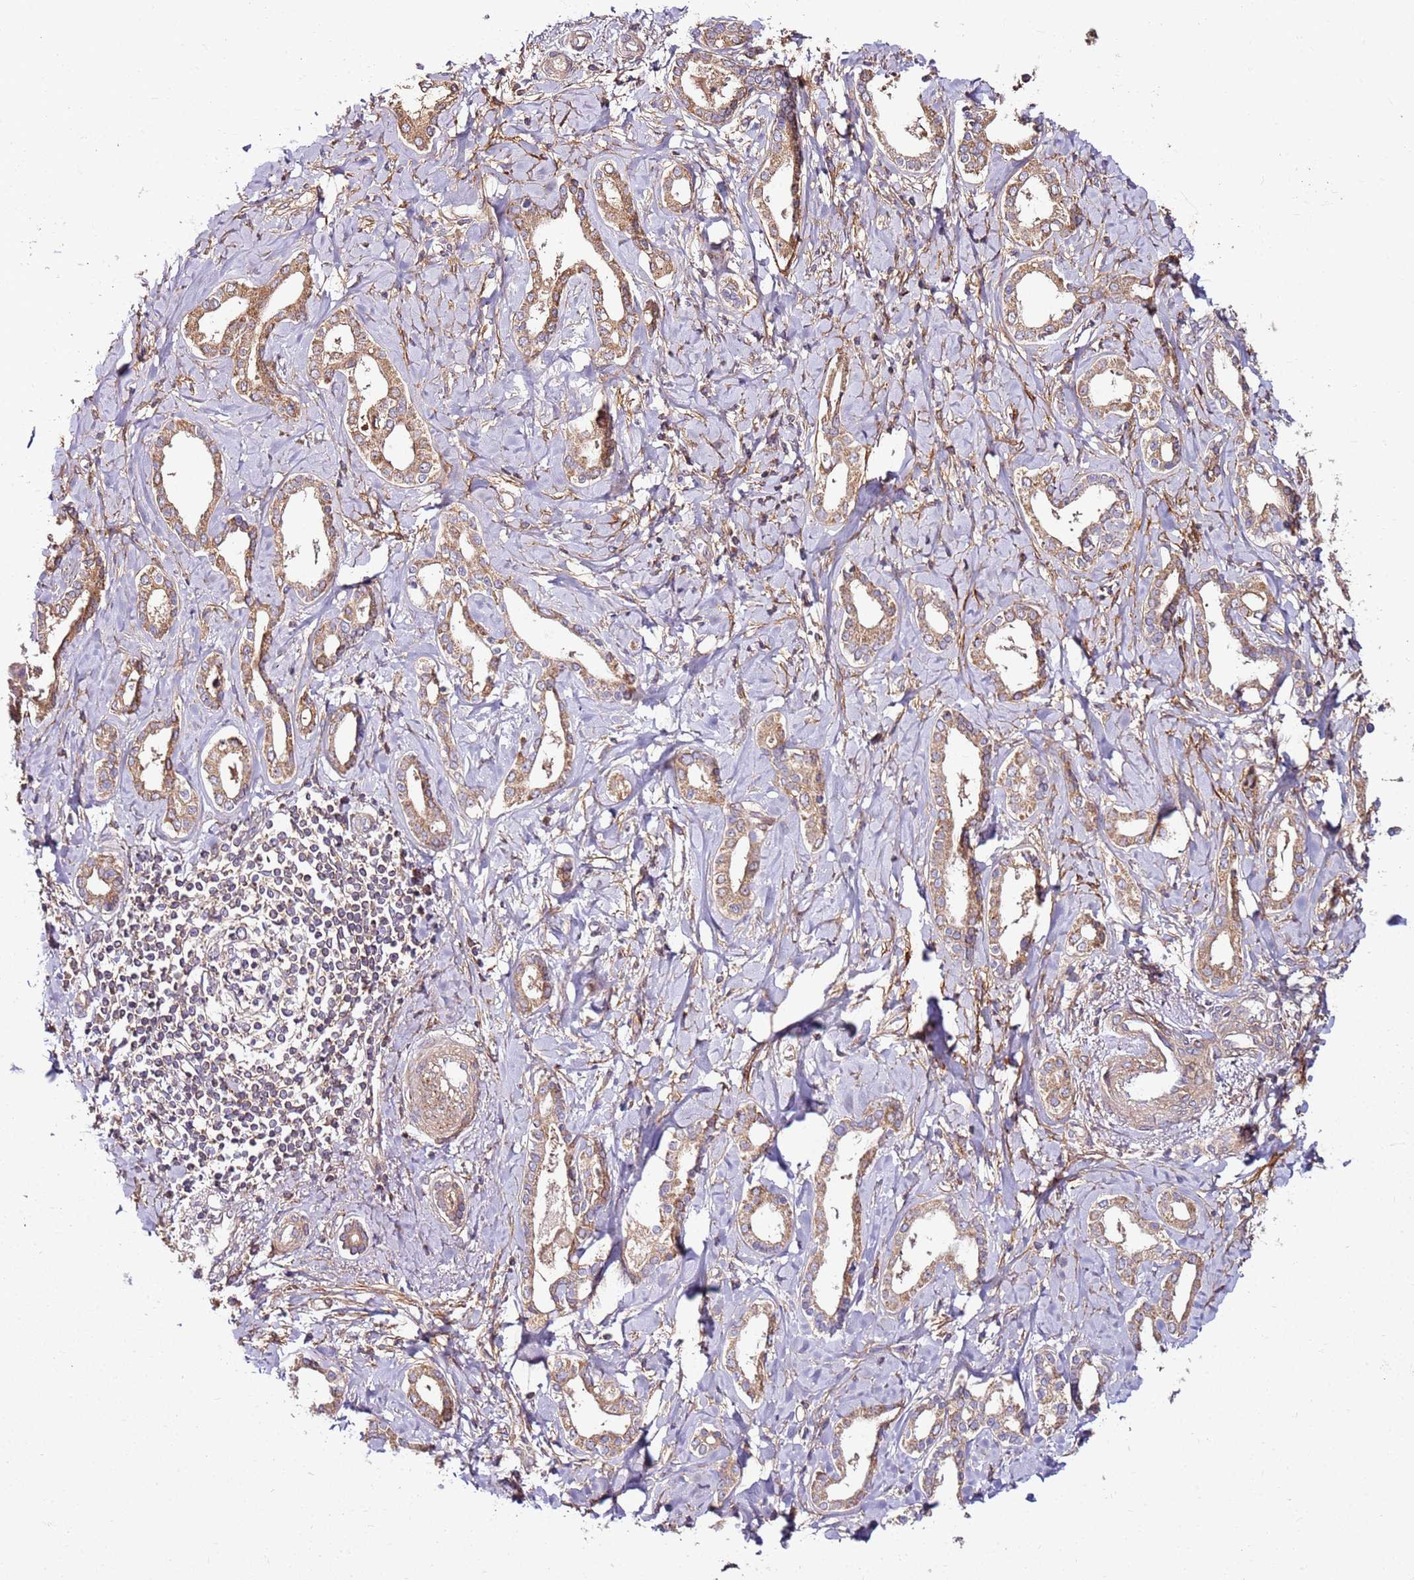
{"staining": {"intensity": "moderate", "quantity": ">75%", "location": "cytoplasmic/membranous"}, "tissue": "liver cancer", "cell_type": "Tumor cells", "image_type": "cancer", "snomed": [{"axis": "morphology", "description": "Cholangiocarcinoma"}, {"axis": "topography", "description": "Liver"}], "caption": "Immunohistochemical staining of cholangiocarcinoma (liver) exhibits medium levels of moderate cytoplasmic/membranous positivity in approximately >75% of tumor cells.", "gene": "KRTAP21-3", "patient": {"sex": "female", "age": 77}}